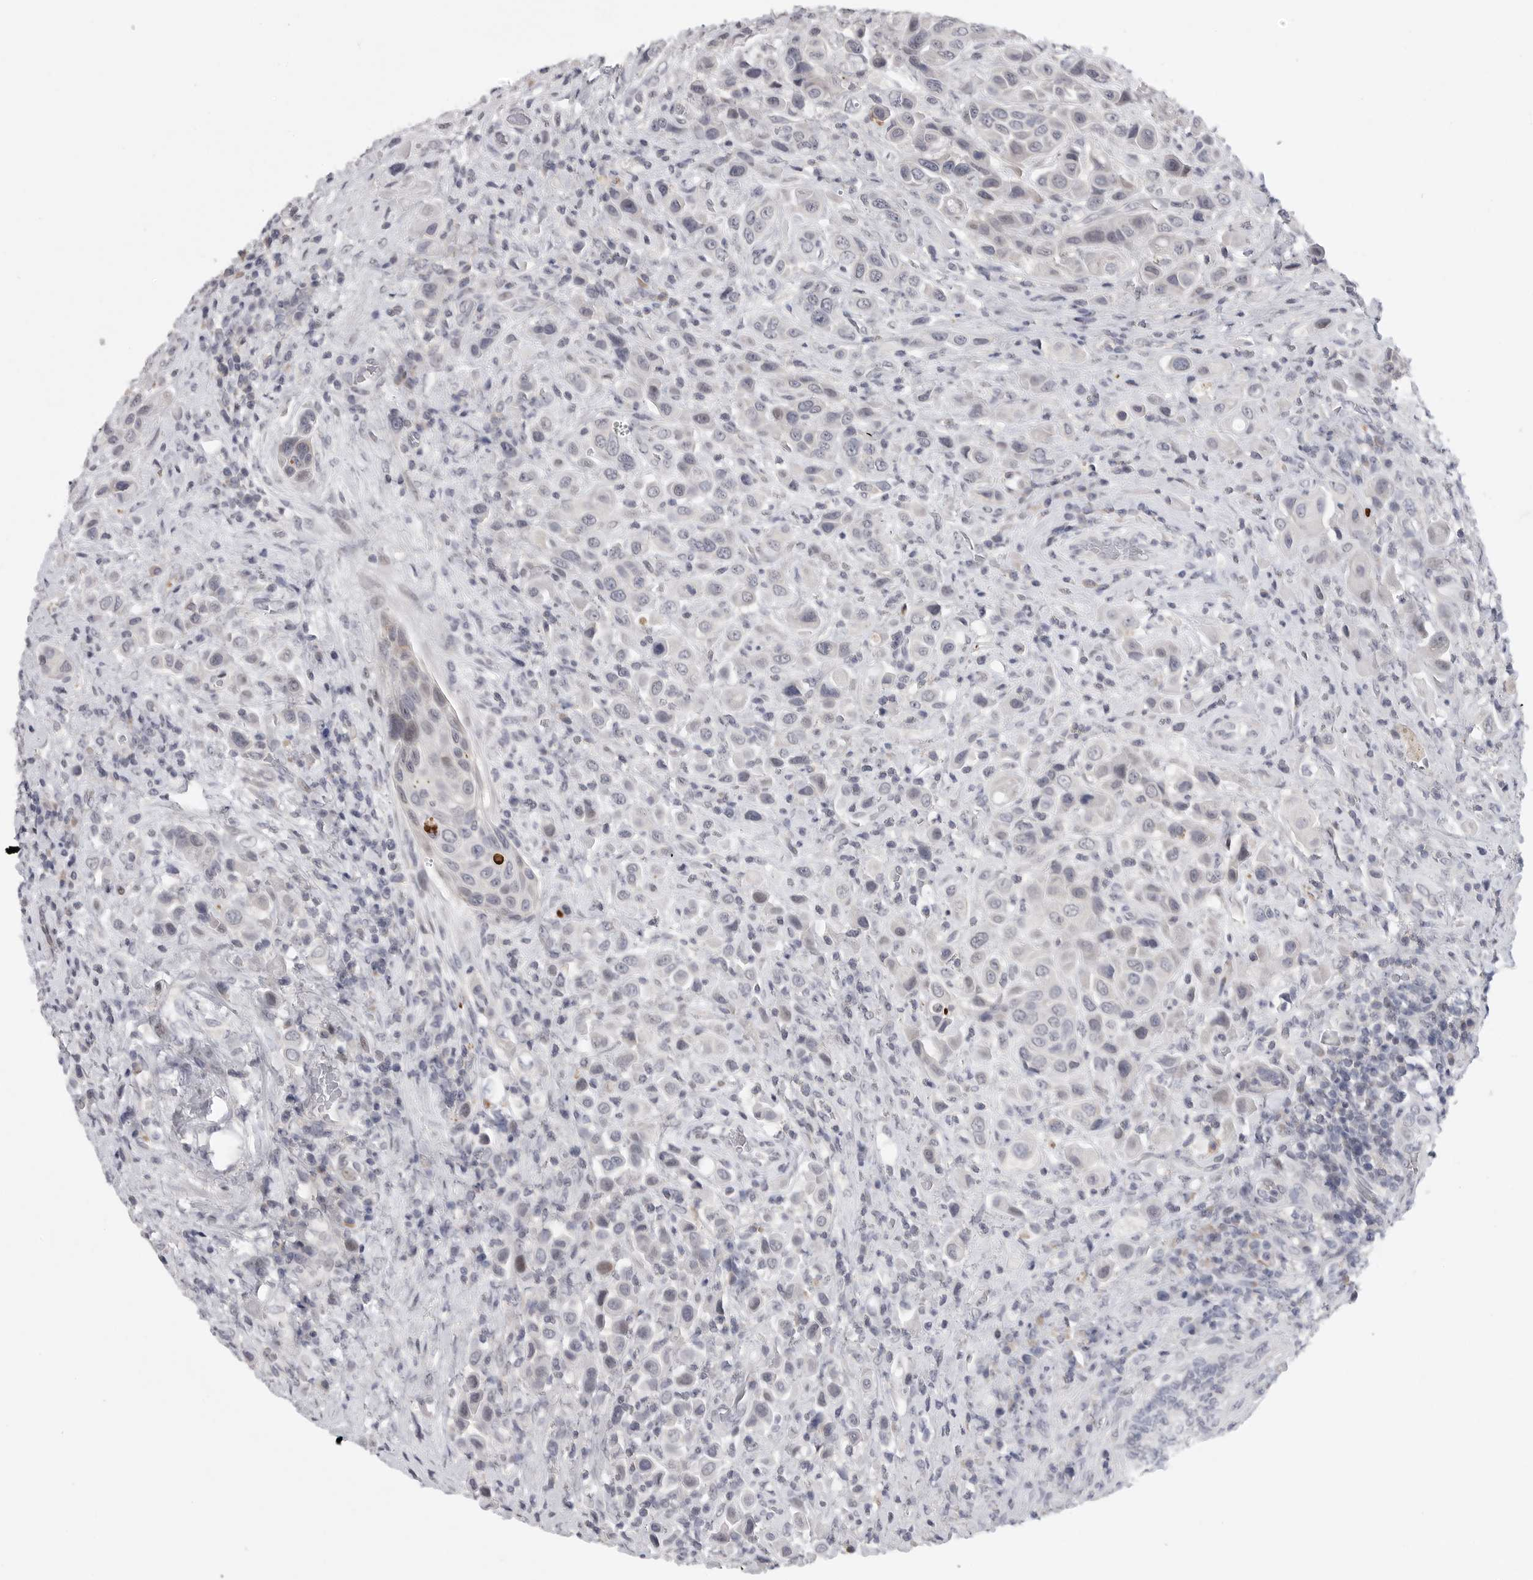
{"staining": {"intensity": "weak", "quantity": "<25%", "location": "nuclear"}, "tissue": "urothelial cancer", "cell_type": "Tumor cells", "image_type": "cancer", "snomed": [{"axis": "morphology", "description": "Urothelial carcinoma, High grade"}, {"axis": "topography", "description": "Urinary bladder"}], "caption": "Immunohistochemistry micrograph of urothelial carcinoma (high-grade) stained for a protein (brown), which displays no expression in tumor cells.", "gene": "FBXO43", "patient": {"sex": "male", "age": 50}}